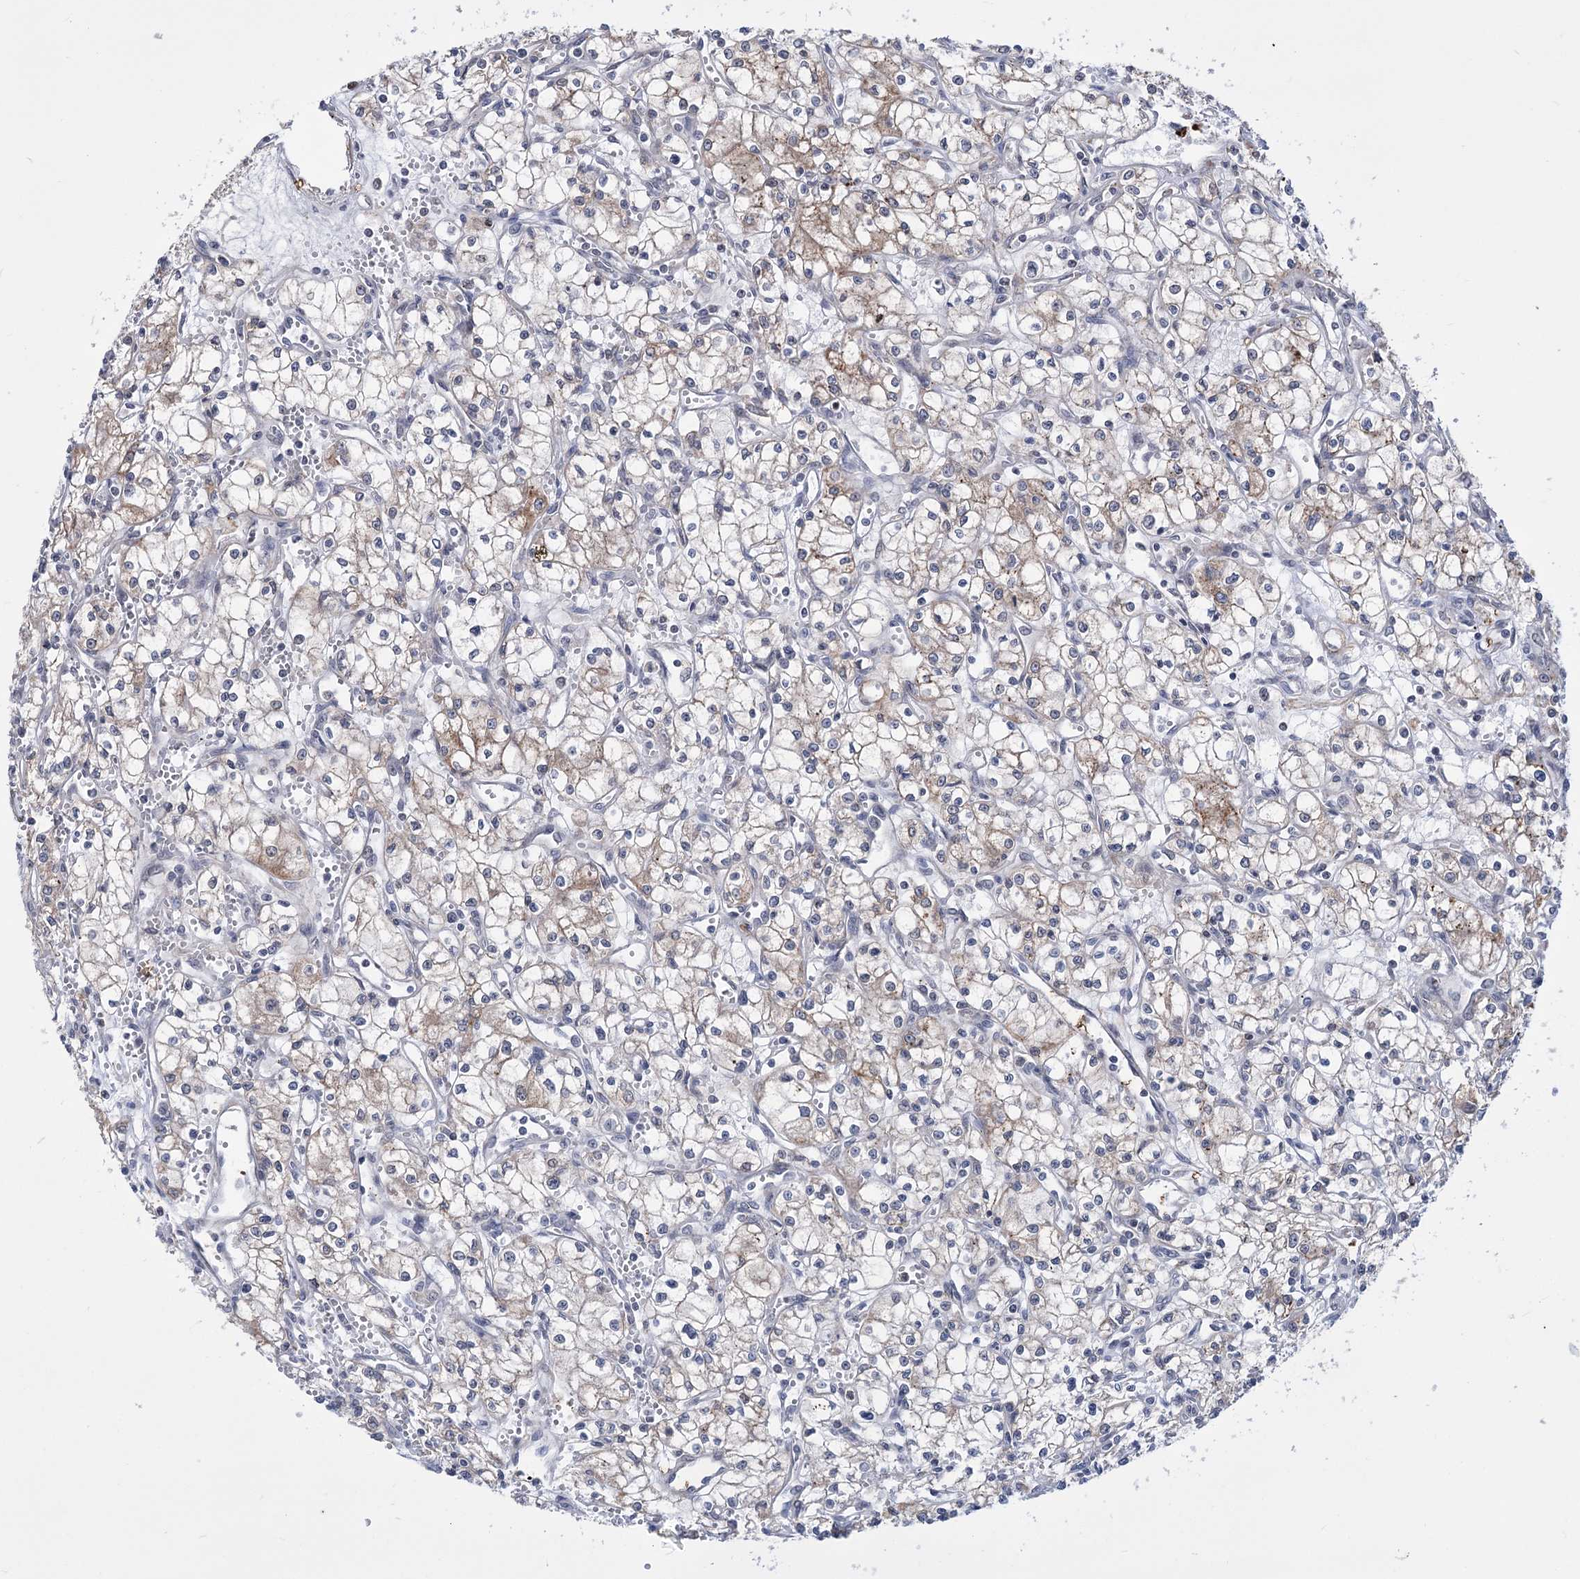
{"staining": {"intensity": "weak", "quantity": "<25%", "location": "cytoplasmic/membranous"}, "tissue": "renal cancer", "cell_type": "Tumor cells", "image_type": "cancer", "snomed": [{"axis": "morphology", "description": "Adenocarcinoma, NOS"}, {"axis": "topography", "description": "Kidney"}], "caption": "DAB immunohistochemical staining of human adenocarcinoma (renal) reveals no significant staining in tumor cells. (Immunohistochemistry, brightfield microscopy, high magnification).", "gene": "PPRC1", "patient": {"sex": "male", "age": 59}}